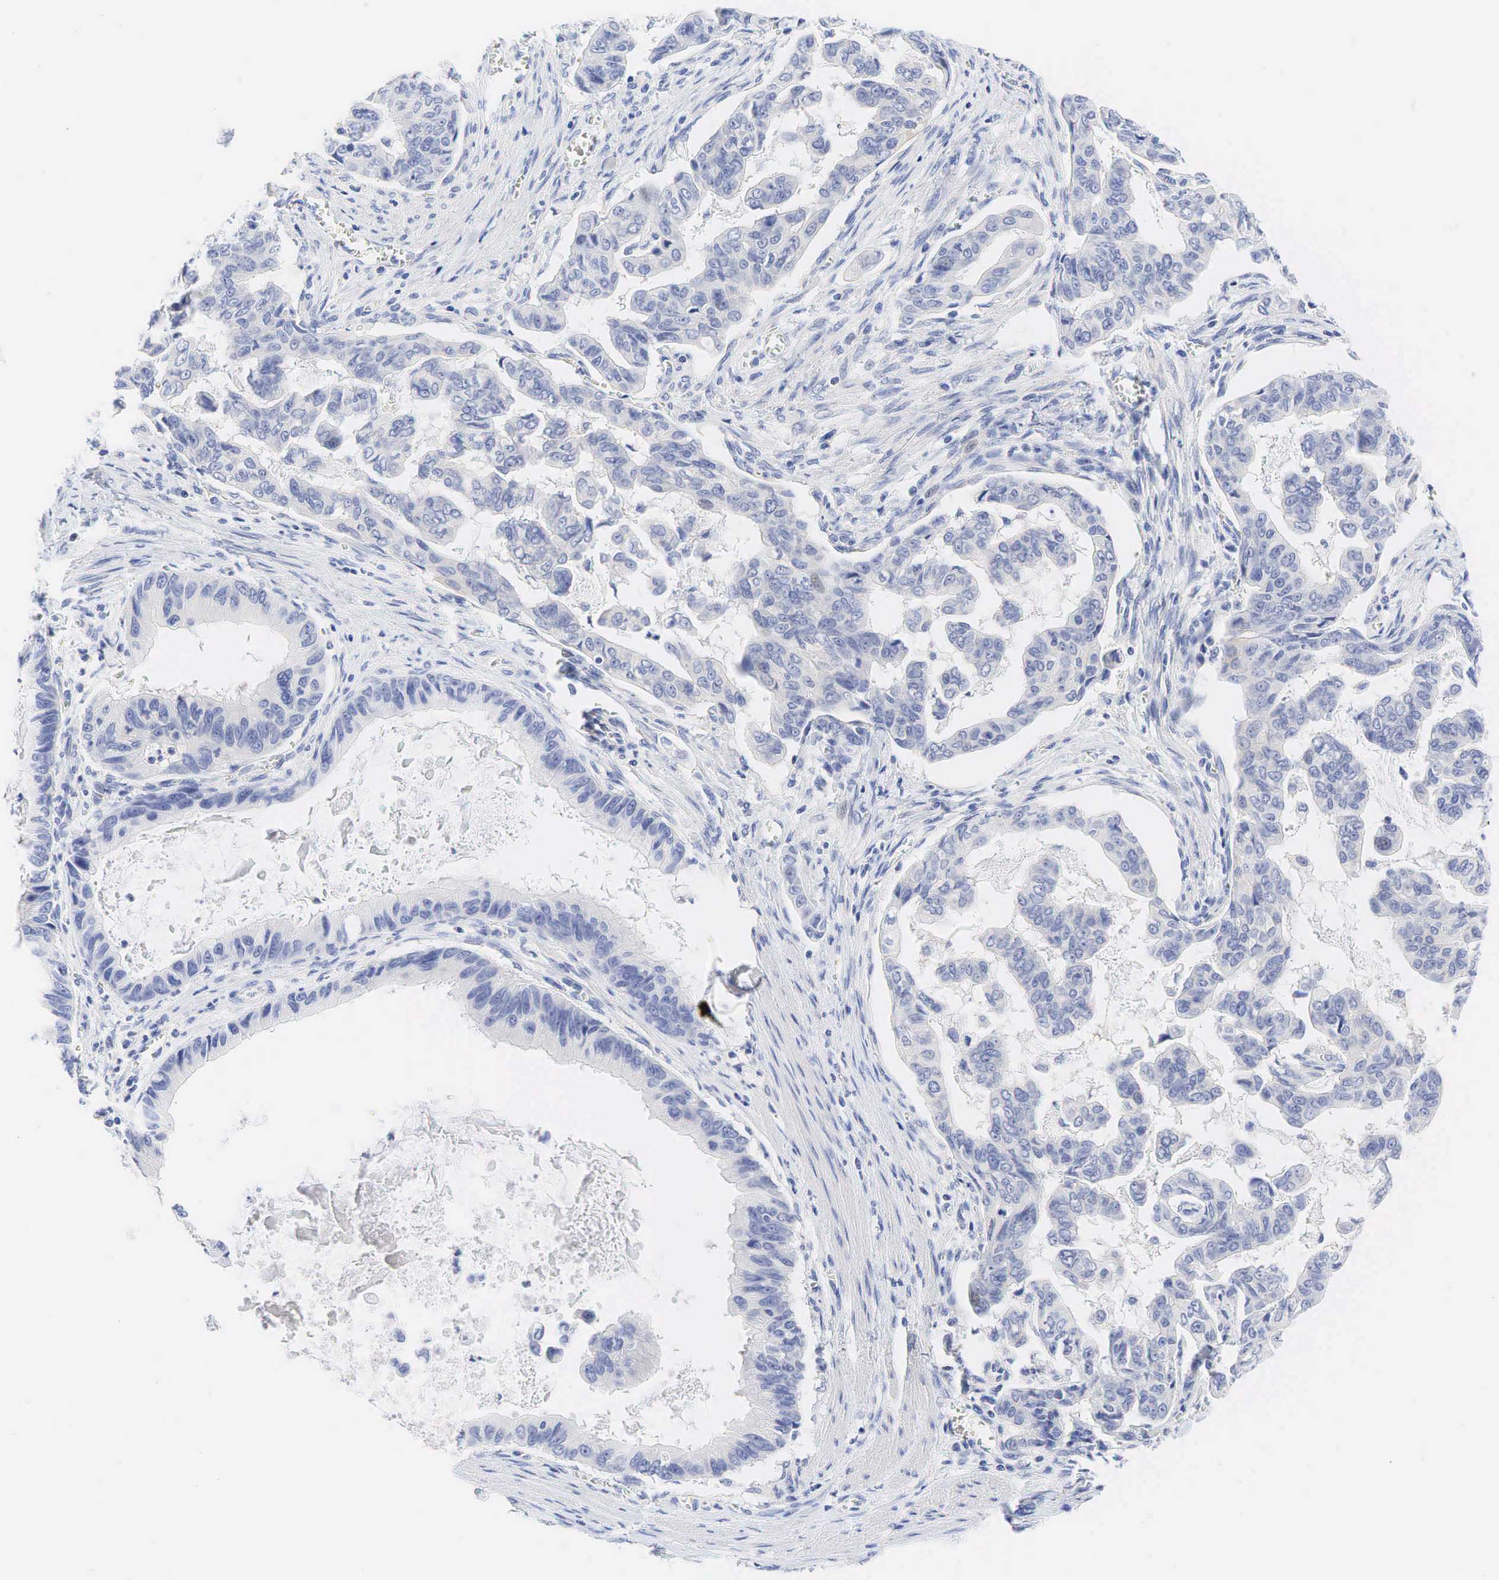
{"staining": {"intensity": "negative", "quantity": "none", "location": "none"}, "tissue": "stomach cancer", "cell_type": "Tumor cells", "image_type": "cancer", "snomed": [{"axis": "morphology", "description": "Adenocarcinoma, NOS"}, {"axis": "topography", "description": "Stomach, upper"}], "caption": "High power microscopy micrograph of an IHC image of stomach adenocarcinoma, revealing no significant positivity in tumor cells.", "gene": "AR", "patient": {"sex": "male", "age": 80}}